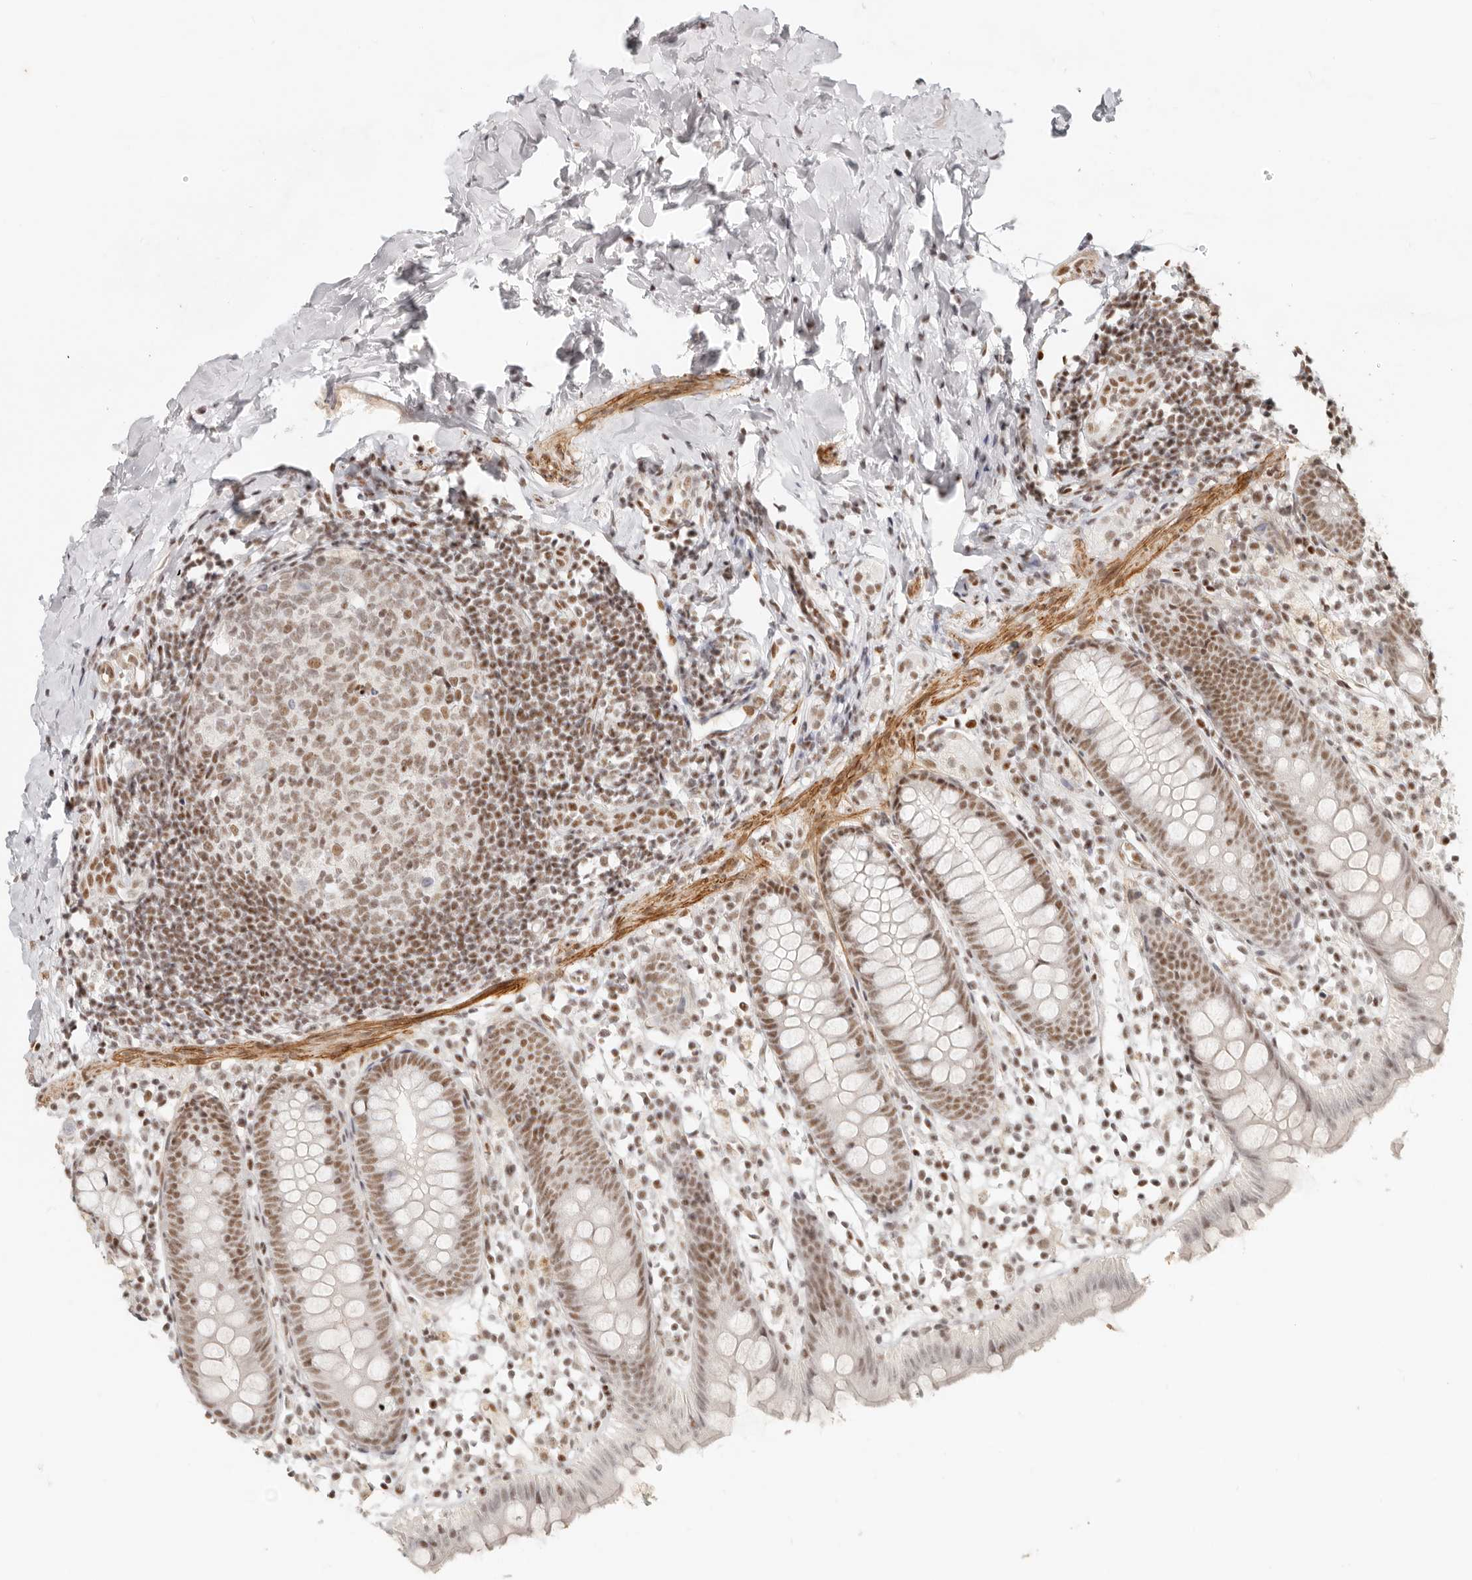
{"staining": {"intensity": "moderate", "quantity": ">75%", "location": "nuclear"}, "tissue": "appendix", "cell_type": "Glandular cells", "image_type": "normal", "snomed": [{"axis": "morphology", "description": "Normal tissue, NOS"}, {"axis": "topography", "description": "Appendix"}], "caption": "Appendix stained with DAB (3,3'-diaminobenzidine) IHC reveals medium levels of moderate nuclear expression in approximately >75% of glandular cells.", "gene": "GABPA", "patient": {"sex": "female", "age": 20}}